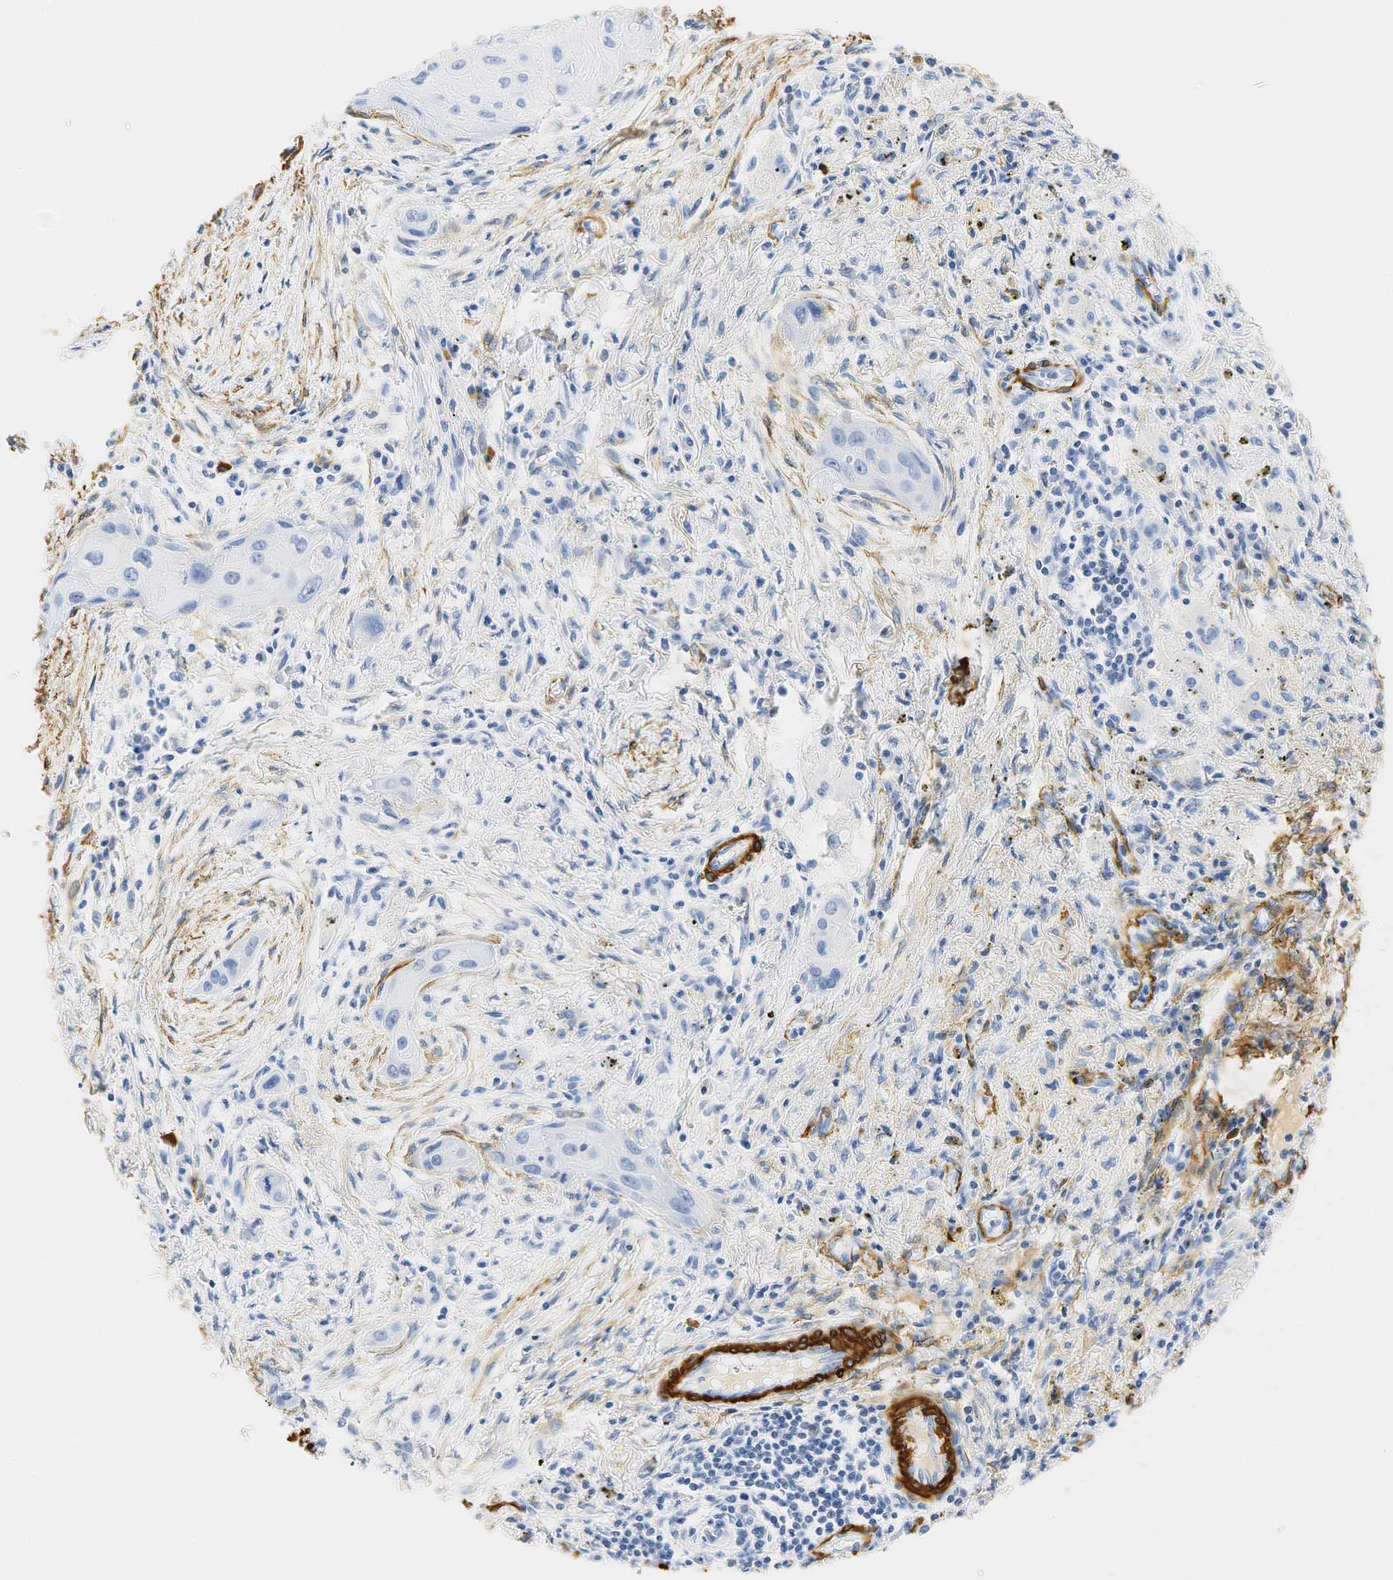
{"staining": {"intensity": "negative", "quantity": "none", "location": "none"}, "tissue": "lung cancer", "cell_type": "Tumor cells", "image_type": "cancer", "snomed": [{"axis": "morphology", "description": "Squamous cell carcinoma, NOS"}, {"axis": "topography", "description": "Lung"}], "caption": "Immunohistochemistry micrograph of human squamous cell carcinoma (lung) stained for a protein (brown), which reveals no positivity in tumor cells.", "gene": "ACTA1", "patient": {"sex": "male", "age": 71}}